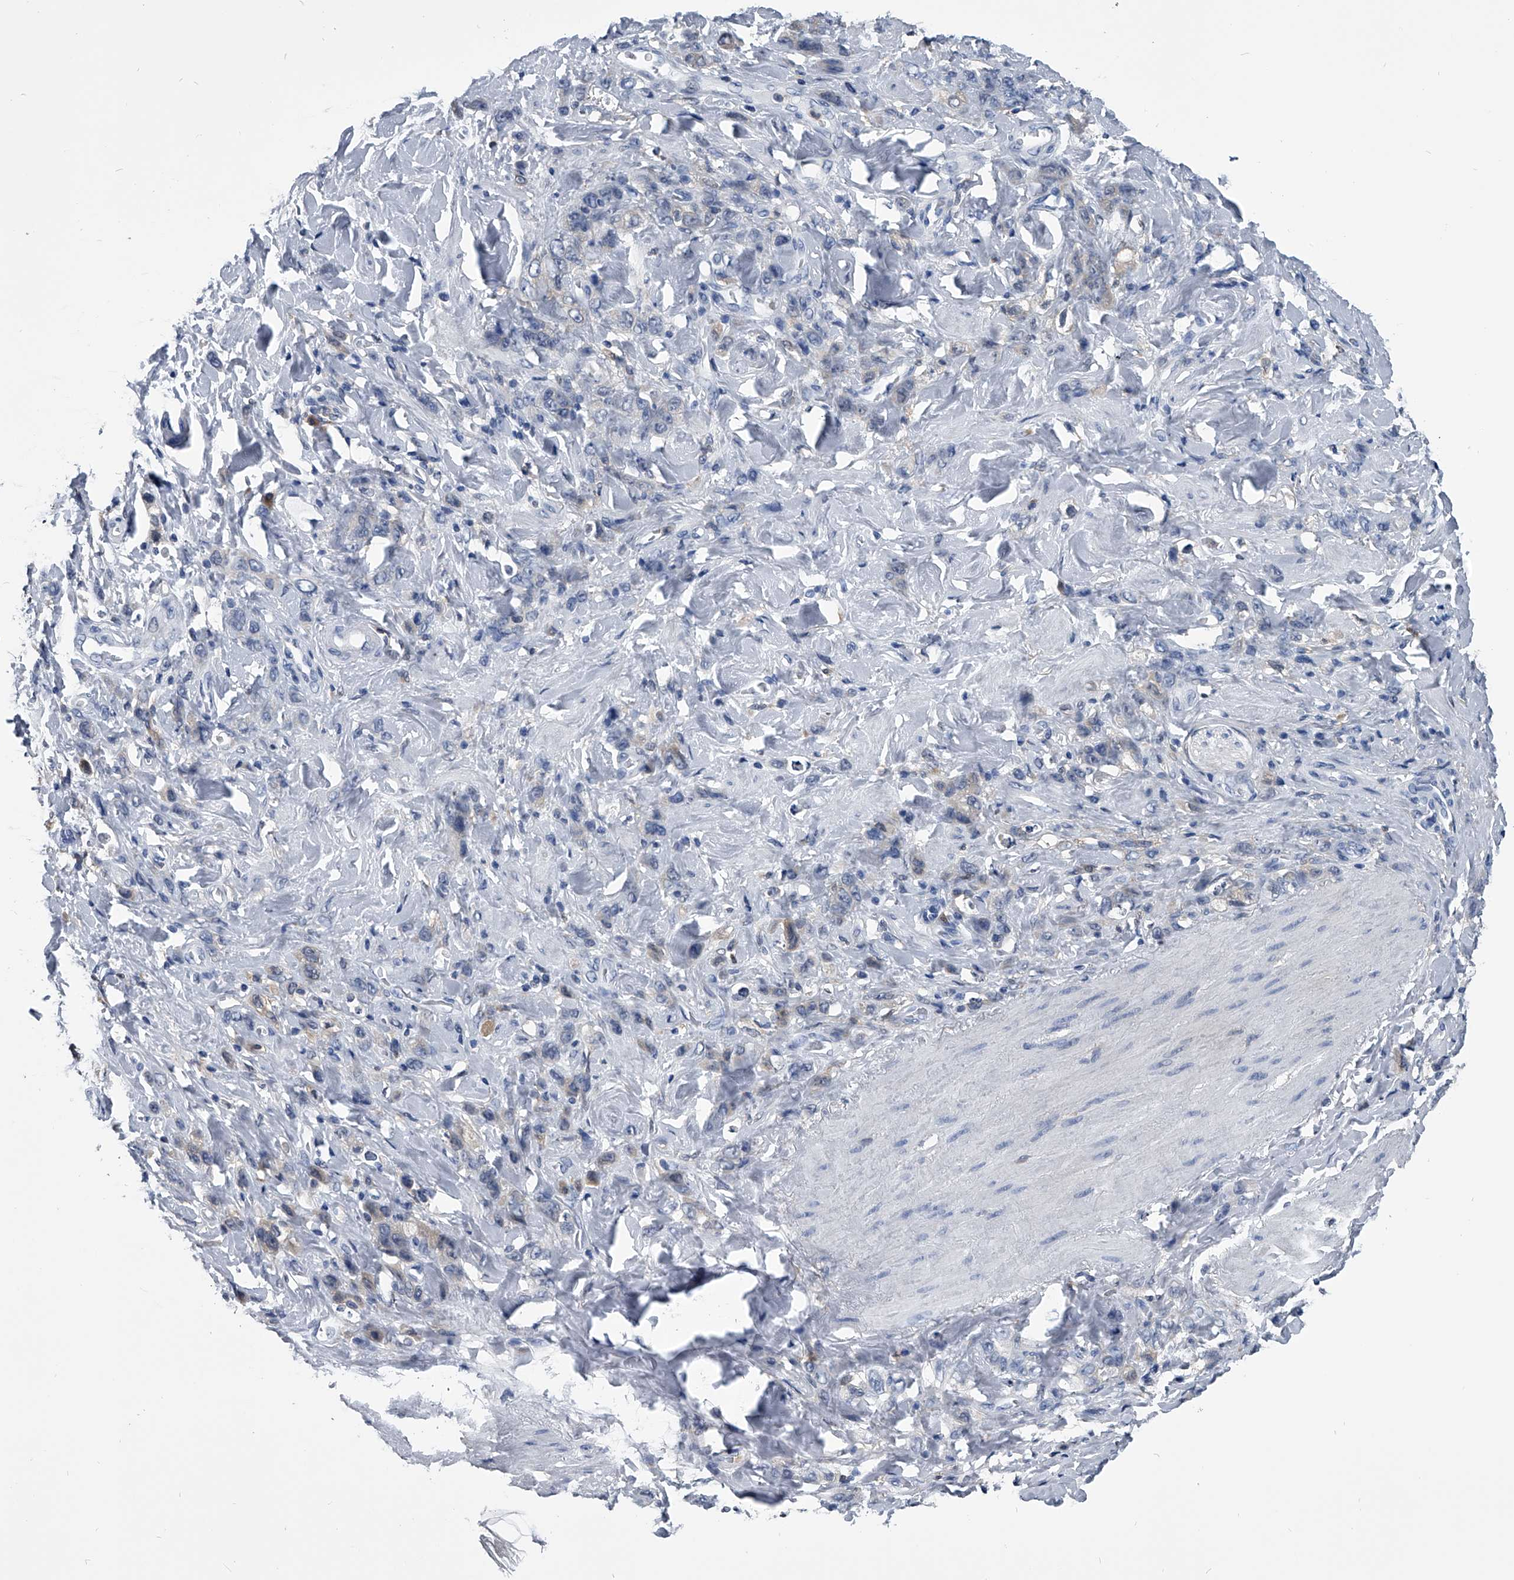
{"staining": {"intensity": "negative", "quantity": "none", "location": "none"}, "tissue": "stomach cancer", "cell_type": "Tumor cells", "image_type": "cancer", "snomed": [{"axis": "morphology", "description": "Normal tissue, NOS"}, {"axis": "morphology", "description": "Adenocarcinoma, NOS"}, {"axis": "topography", "description": "Stomach"}], "caption": "An IHC micrograph of adenocarcinoma (stomach) is shown. There is no staining in tumor cells of adenocarcinoma (stomach).", "gene": "PDXK", "patient": {"sex": "male", "age": 82}}